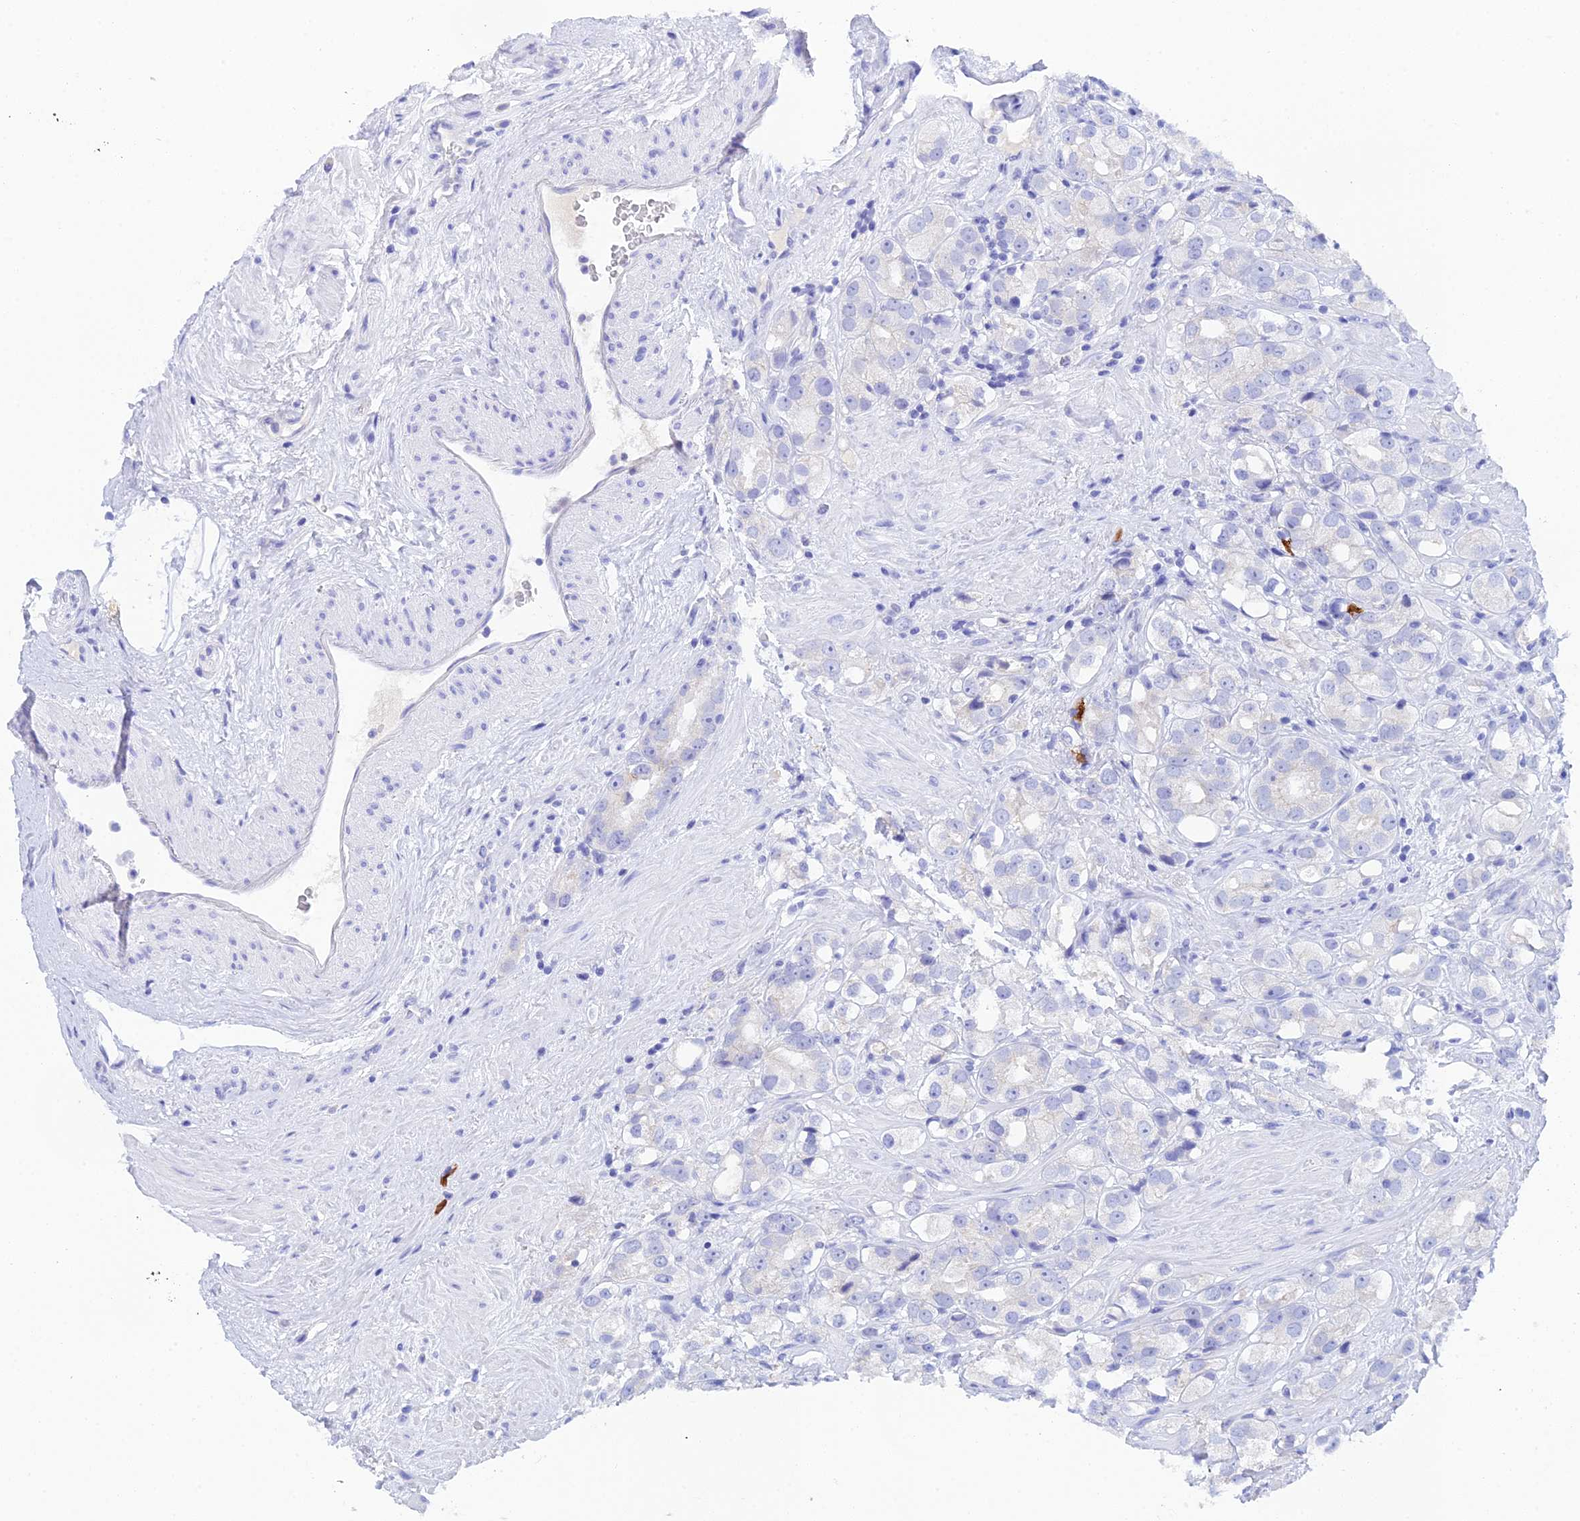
{"staining": {"intensity": "negative", "quantity": "none", "location": "none"}, "tissue": "prostate cancer", "cell_type": "Tumor cells", "image_type": "cancer", "snomed": [{"axis": "morphology", "description": "Adenocarcinoma, NOS"}, {"axis": "topography", "description": "Prostate"}], "caption": "Protein analysis of prostate cancer (adenocarcinoma) demonstrates no significant staining in tumor cells.", "gene": "REG1A", "patient": {"sex": "male", "age": 79}}